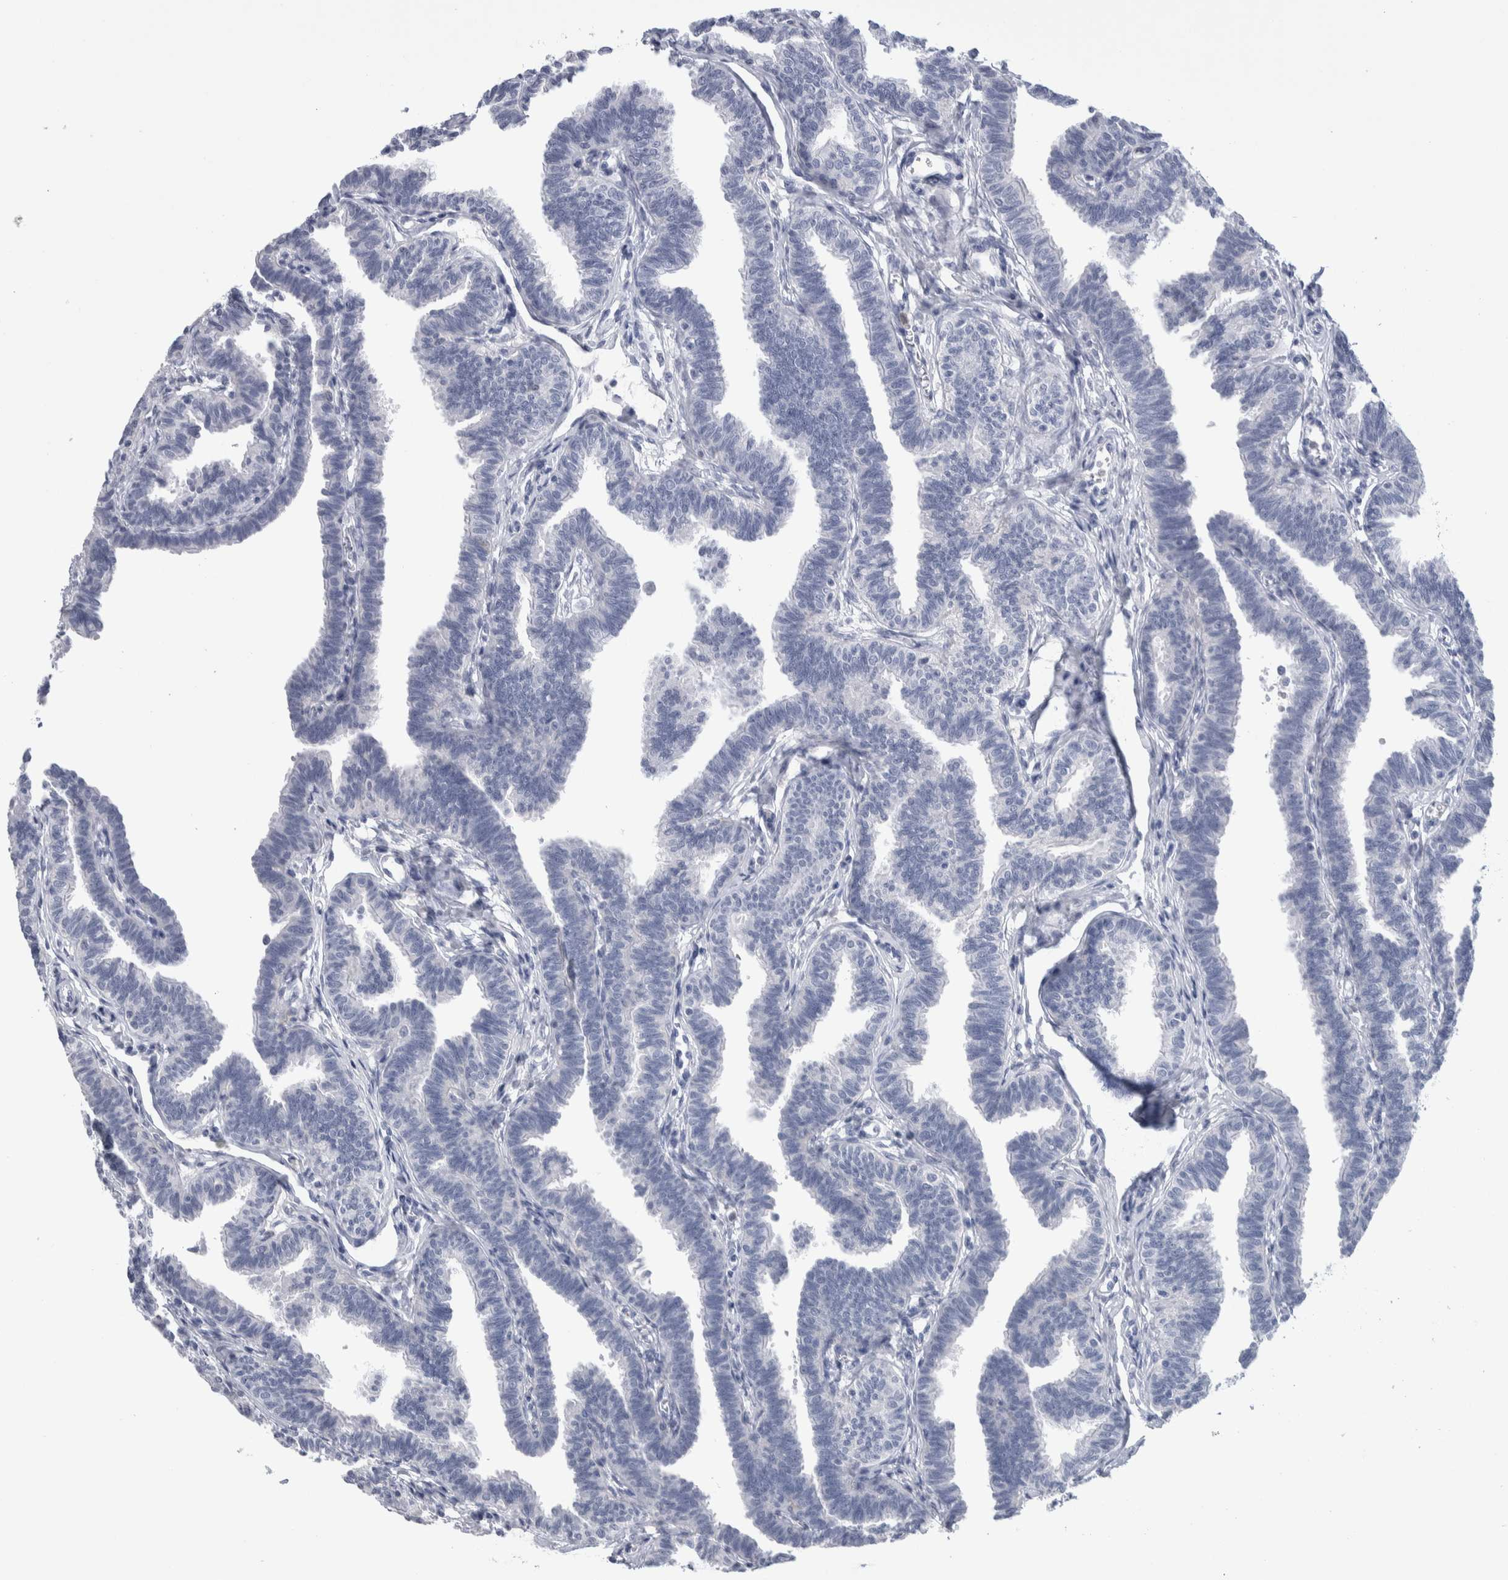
{"staining": {"intensity": "negative", "quantity": "none", "location": "none"}, "tissue": "fallopian tube", "cell_type": "Glandular cells", "image_type": "normal", "snomed": [{"axis": "morphology", "description": "Normal tissue, NOS"}, {"axis": "topography", "description": "Fallopian tube"}, {"axis": "topography", "description": "Ovary"}], "caption": "This histopathology image is of unremarkable fallopian tube stained with immunohistochemistry to label a protein in brown with the nuclei are counter-stained blue. There is no positivity in glandular cells. Brightfield microscopy of immunohistochemistry stained with DAB (3,3'-diaminobenzidine) (brown) and hematoxylin (blue), captured at high magnification.", "gene": "LURAP1L", "patient": {"sex": "female", "age": 23}}